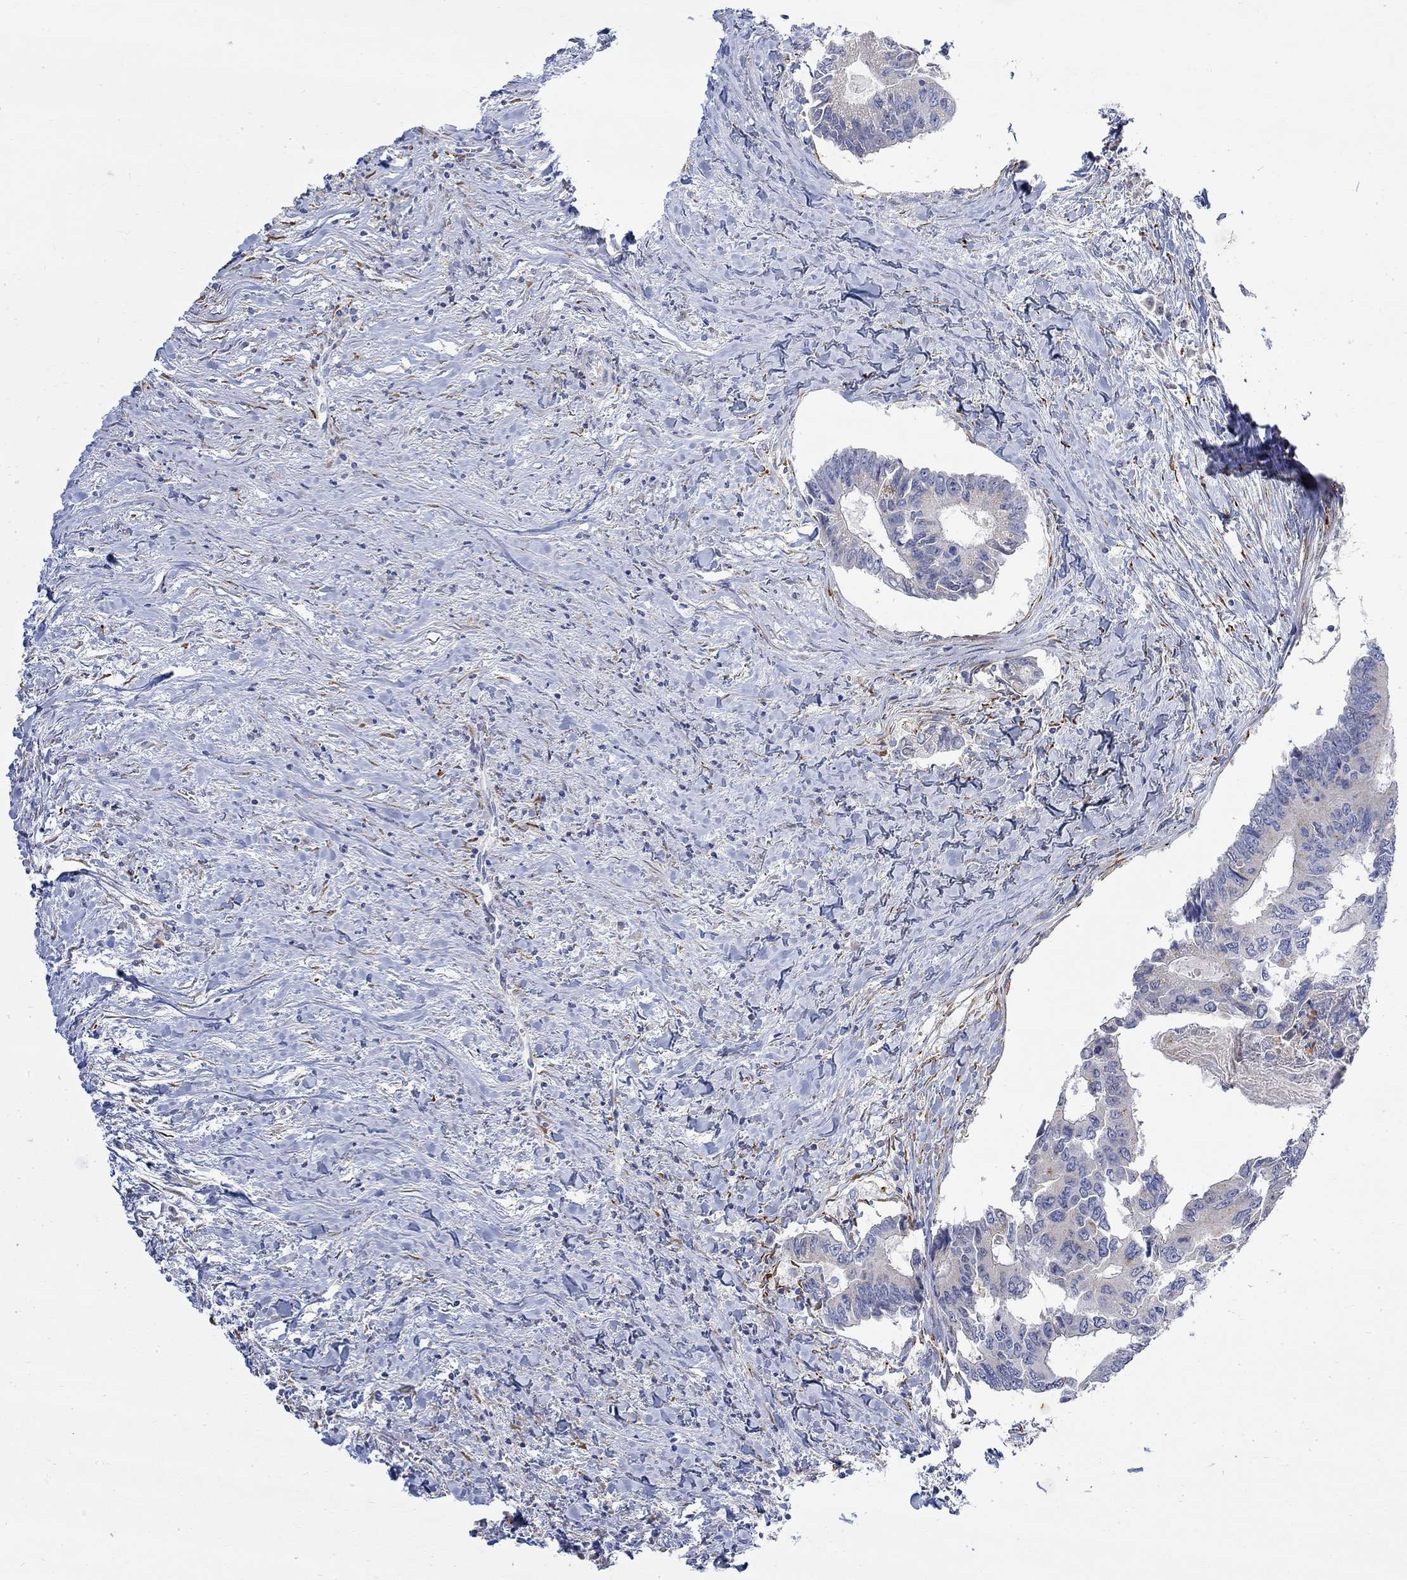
{"staining": {"intensity": "negative", "quantity": "none", "location": "none"}, "tissue": "colorectal cancer", "cell_type": "Tumor cells", "image_type": "cancer", "snomed": [{"axis": "morphology", "description": "Adenocarcinoma, NOS"}, {"axis": "topography", "description": "Colon"}], "caption": "Immunohistochemistry (IHC) photomicrograph of human adenocarcinoma (colorectal) stained for a protein (brown), which demonstrates no positivity in tumor cells.", "gene": "FNDC5", "patient": {"sex": "male", "age": 53}}